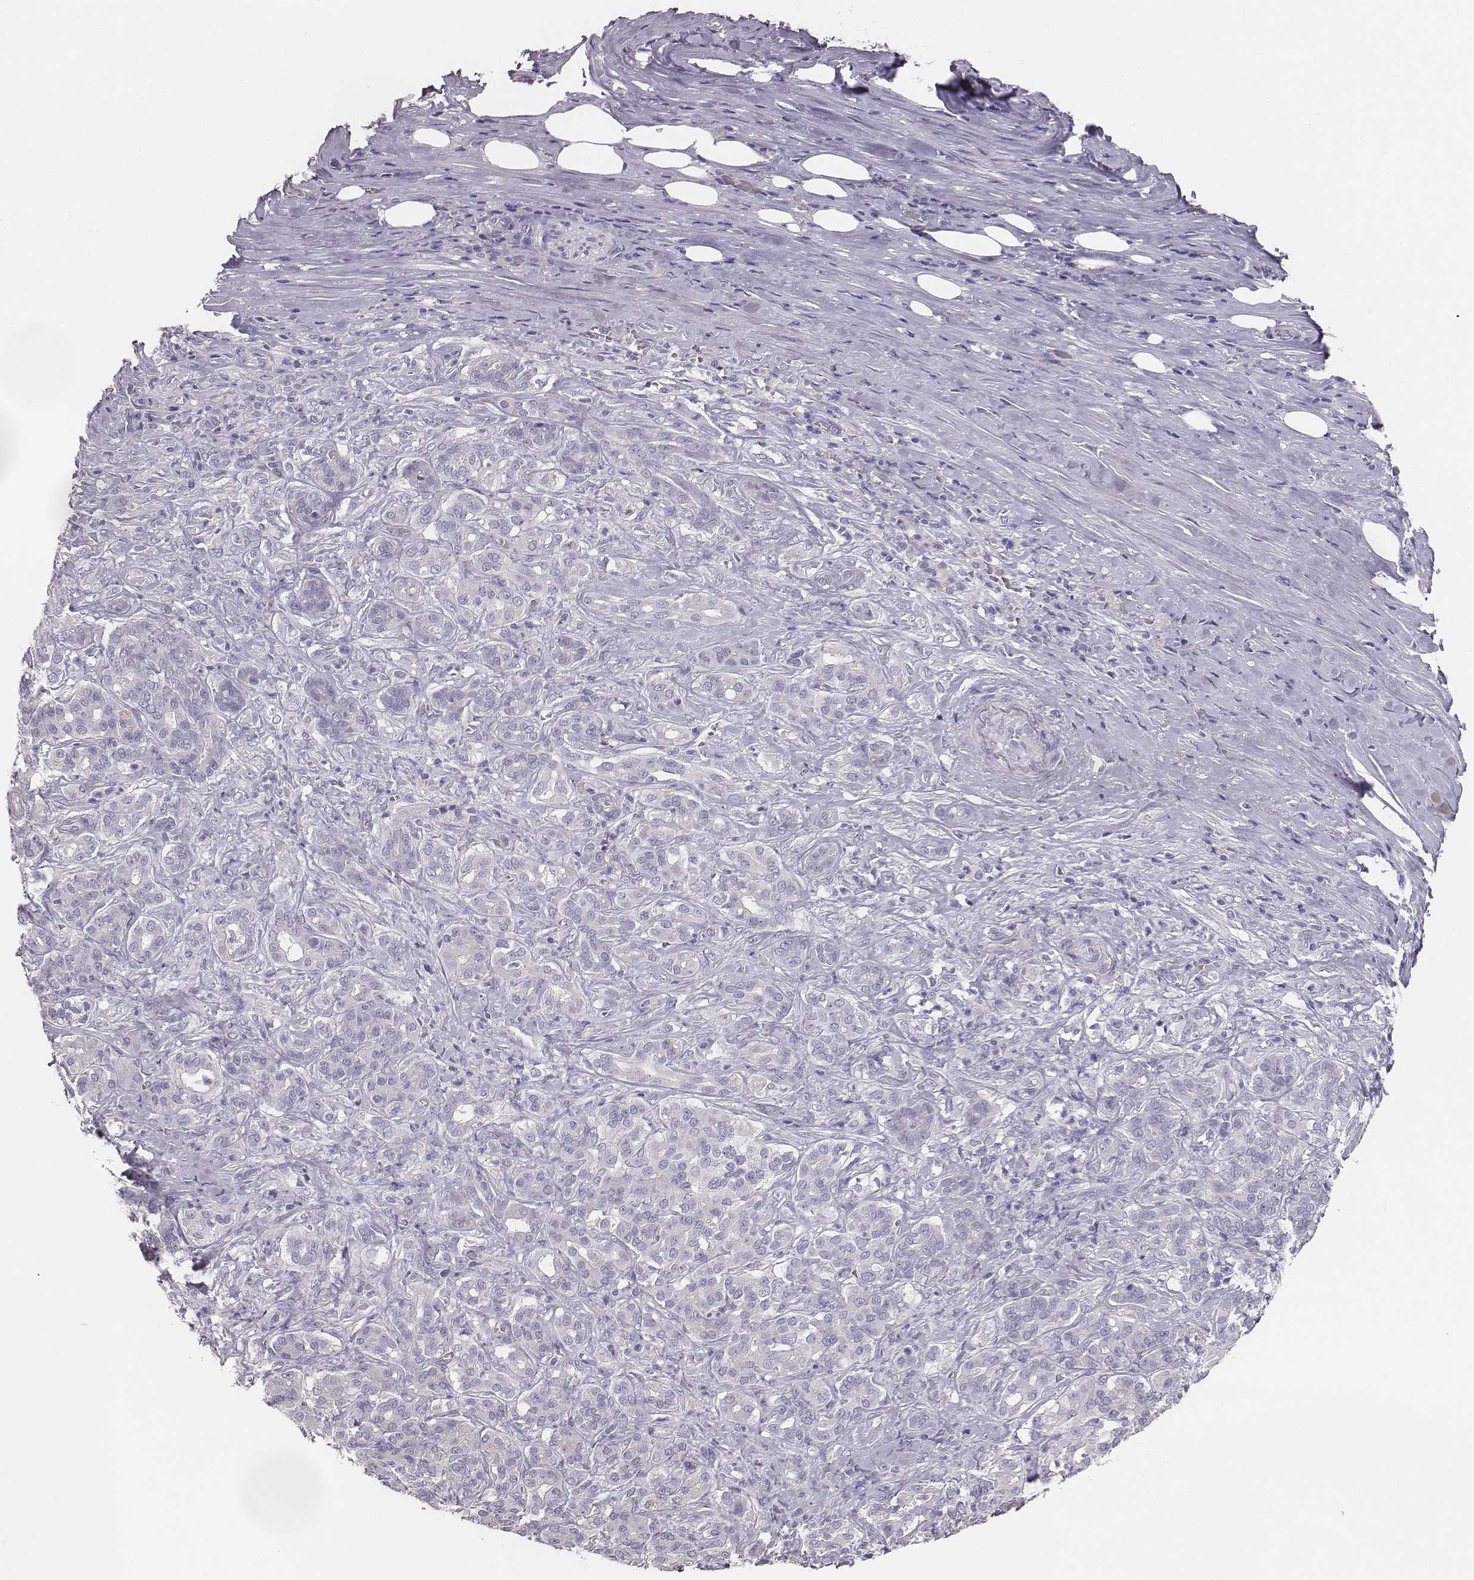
{"staining": {"intensity": "negative", "quantity": "none", "location": "none"}, "tissue": "pancreatic cancer", "cell_type": "Tumor cells", "image_type": "cancer", "snomed": [{"axis": "morphology", "description": "Normal tissue, NOS"}, {"axis": "morphology", "description": "Inflammation, NOS"}, {"axis": "morphology", "description": "Adenocarcinoma, NOS"}, {"axis": "topography", "description": "Pancreas"}], "caption": "The image shows no staining of tumor cells in pancreatic cancer.", "gene": "MYH6", "patient": {"sex": "male", "age": 57}}